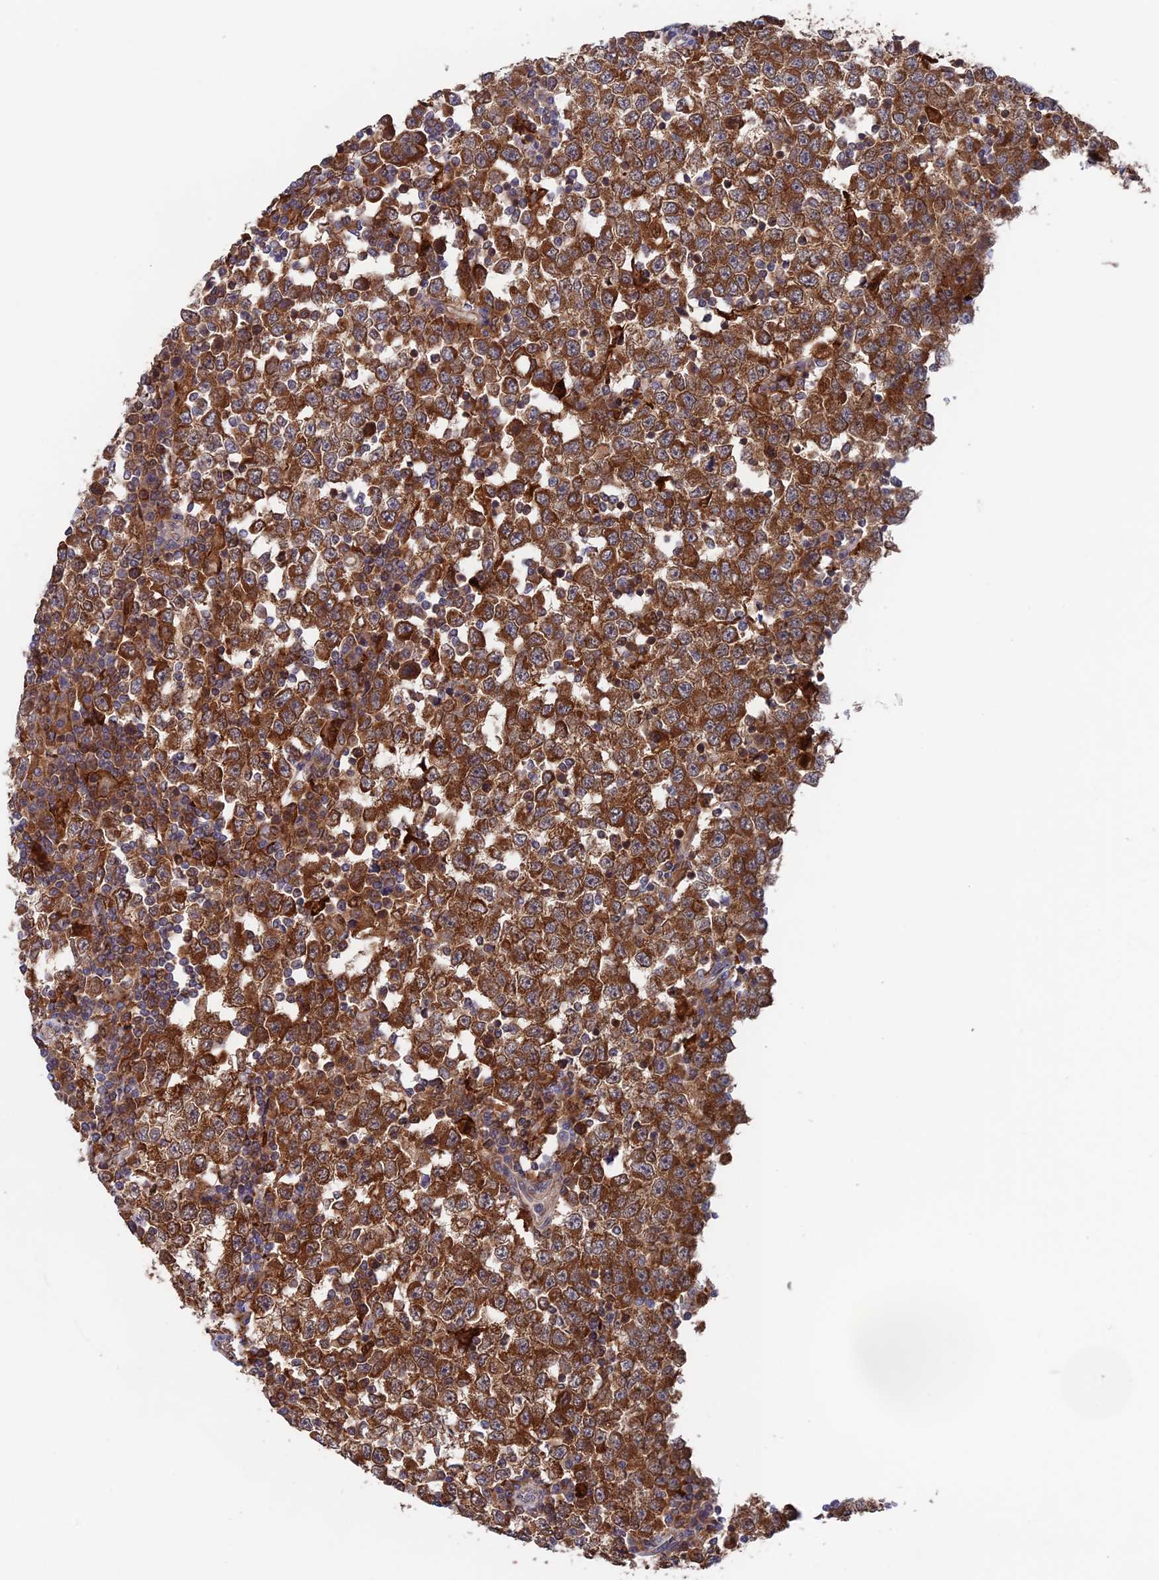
{"staining": {"intensity": "strong", "quantity": ">75%", "location": "cytoplasmic/membranous"}, "tissue": "testis cancer", "cell_type": "Tumor cells", "image_type": "cancer", "snomed": [{"axis": "morphology", "description": "Seminoma, NOS"}, {"axis": "topography", "description": "Testis"}], "caption": "Protein staining by IHC demonstrates strong cytoplasmic/membranous staining in approximately >75% of tumor cells in testis cancer (seminoma).", "gene": "DTYMK", "patient": {"sex": "male", "age": 65}}